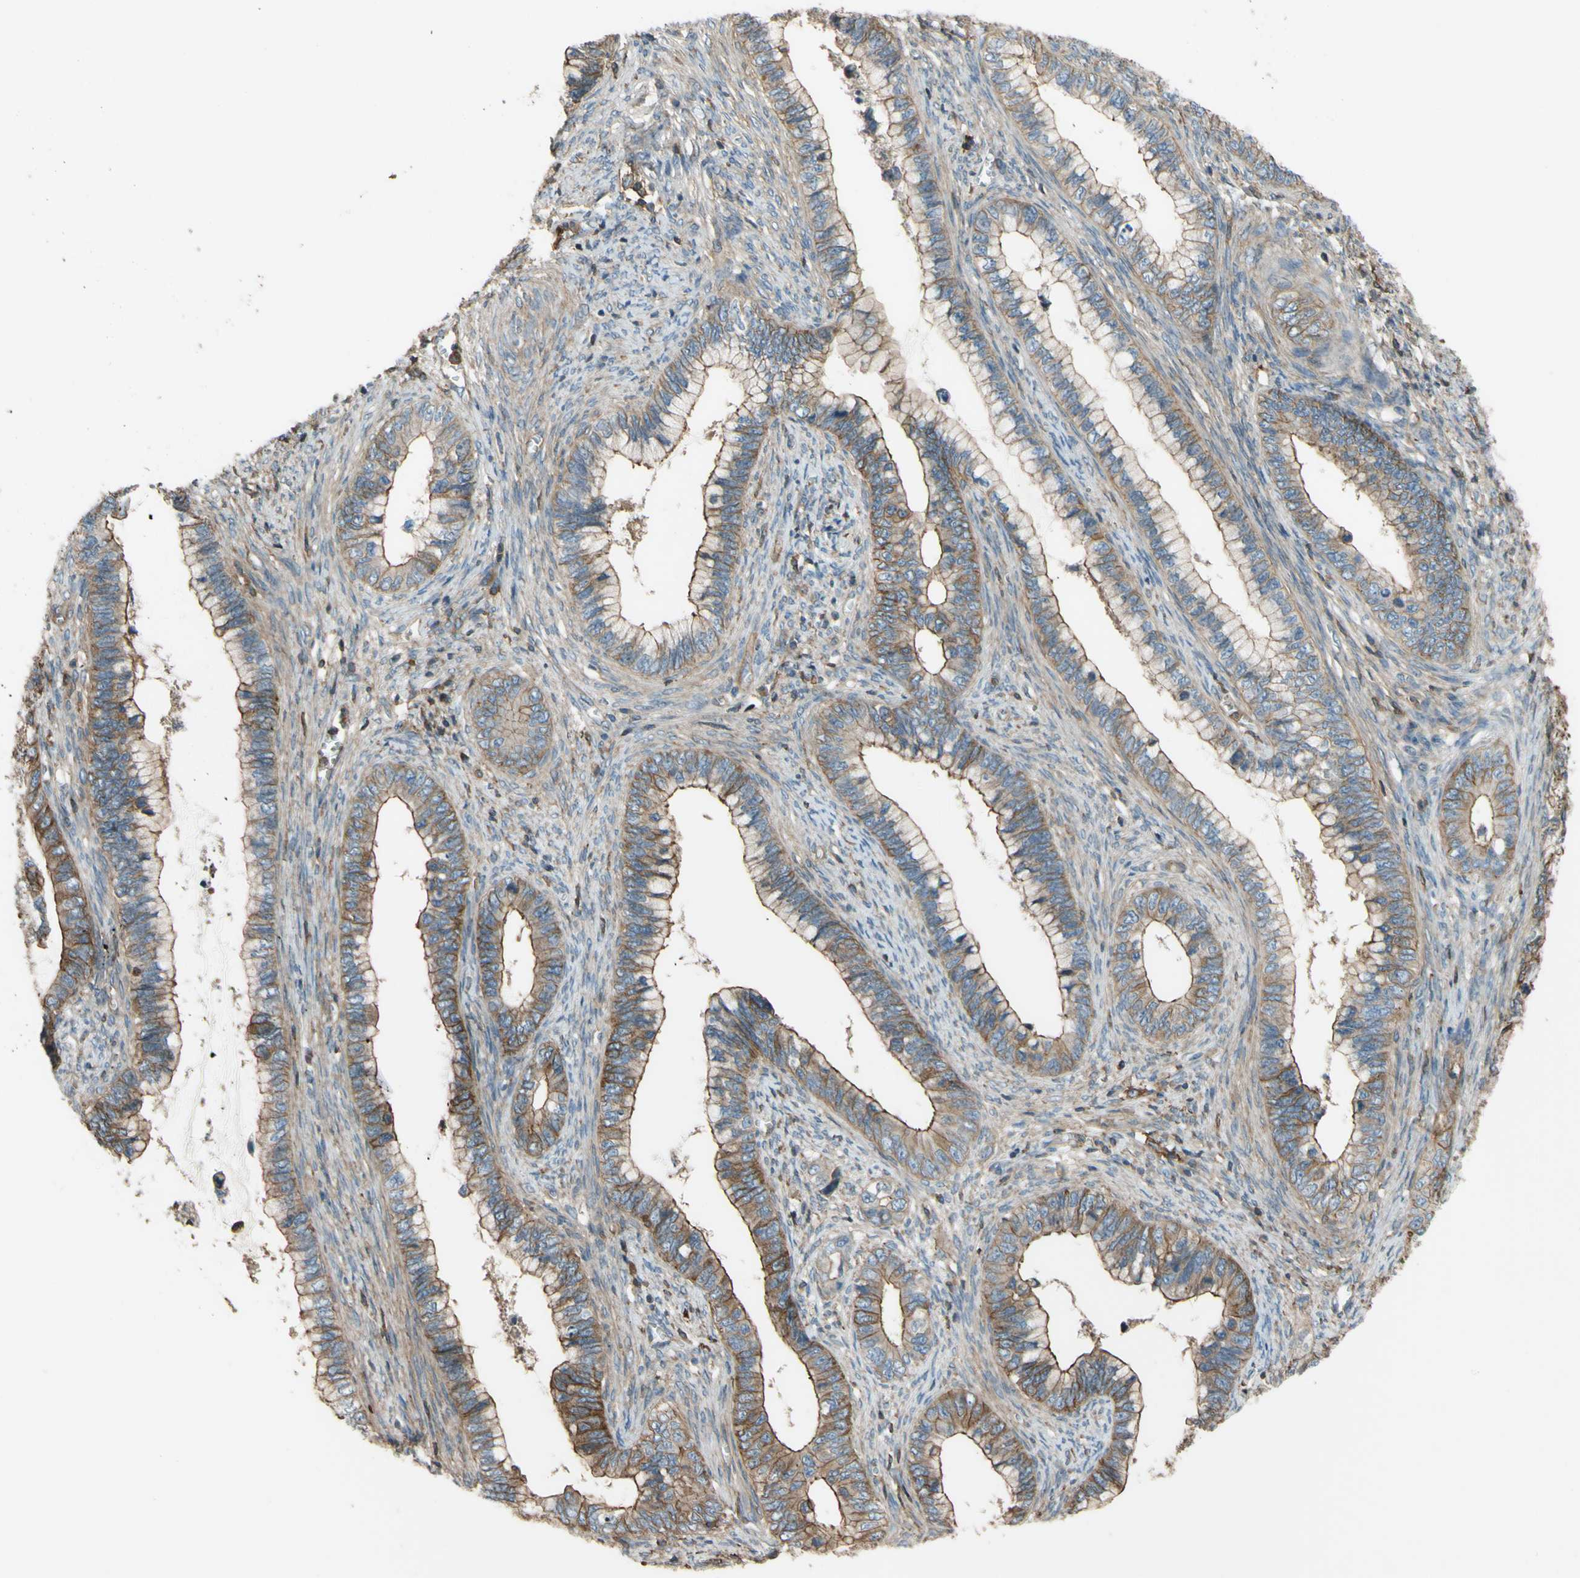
{"staining": {"intensity": "strong", "quantity": ">75%", "location": "cytoplasmic/membranous"}, "tissue": "cervical cancer", "cell_type": "Tumor cells", "image_type": "cancer", "snomed": [{"axis": "morphology", "description": "Adenocarcinoma, NOS"}, {"axis": "topography", "description": "Cervix"}], "caption": "There is high levels of strong cytoplasmic/membranous staining in tumor cells of adenocarcinoma (cervical), as demonstrated by immunohistochemical staining (brown color).", "gene": "ADD3", "patient": {"sex": "female", "age": 44}}